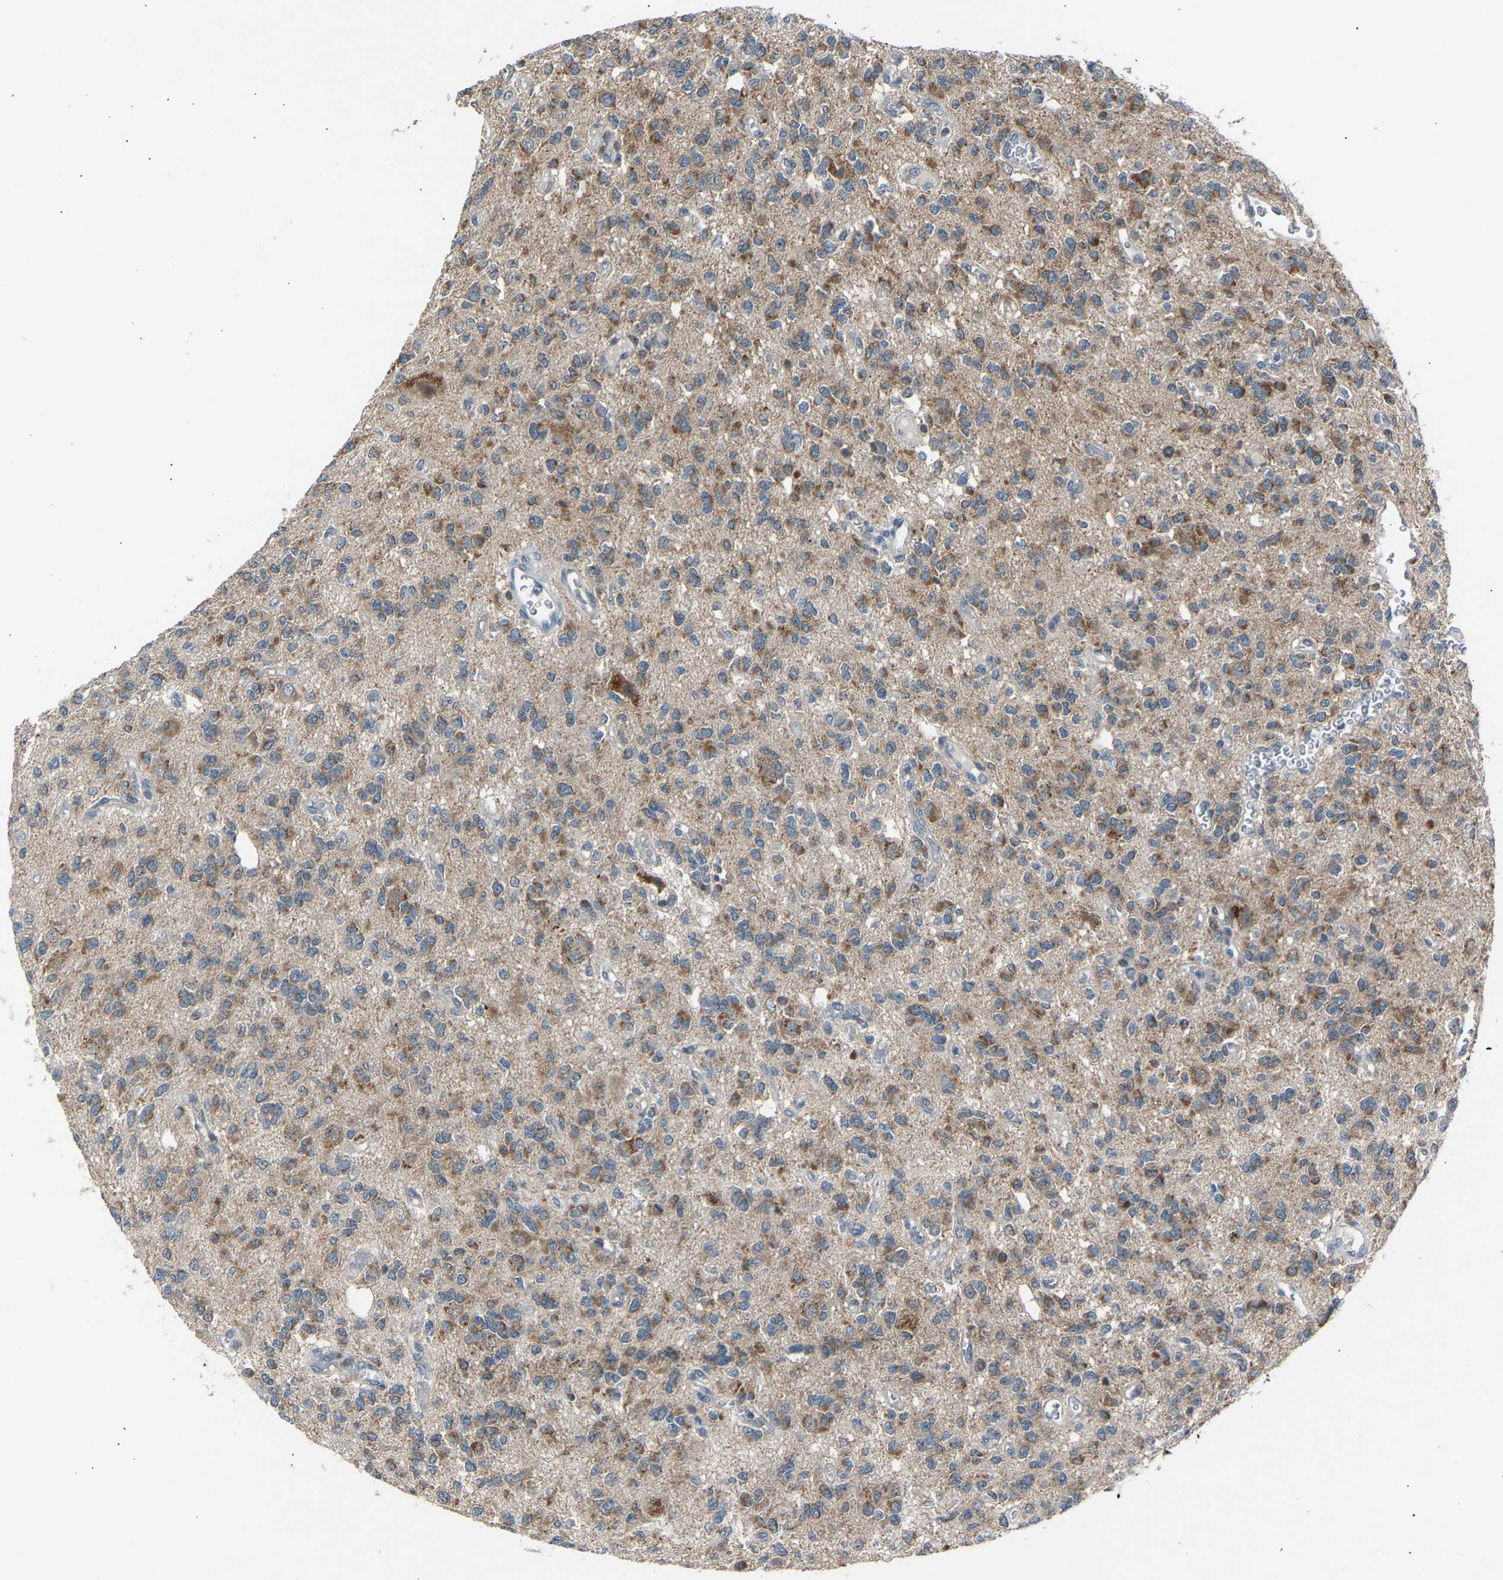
{"staining": {"intensity": "moderate", "quantity": "25%-75%", "location": "cytoplasmic/membranous"}, "tissue": "glioma", "cell_type": "Tumor cells", "image_type": "cancer", "snomed": [{"axis": "morphology", "description": "Glioma, malignant, Low grade"}, {"axis": "topography", "description": "Brain"}], "caption": "Immunohistochemistry staining of malignant low-grade glioma, which demonstrates medium levels of moderate cytoplasmic/membranous positivity in approximately 25%-75% of tumor cells indicating moderate cytoplasmic/membranous protein staining. The staining was performed using DAB (3,3'-diaminobenzidine) (brown) for protein detection and nuclei were counterstained in hematoxylin (blue).", "gene": "SLIRP", "patient": {"sex": "male", "age": 38}}